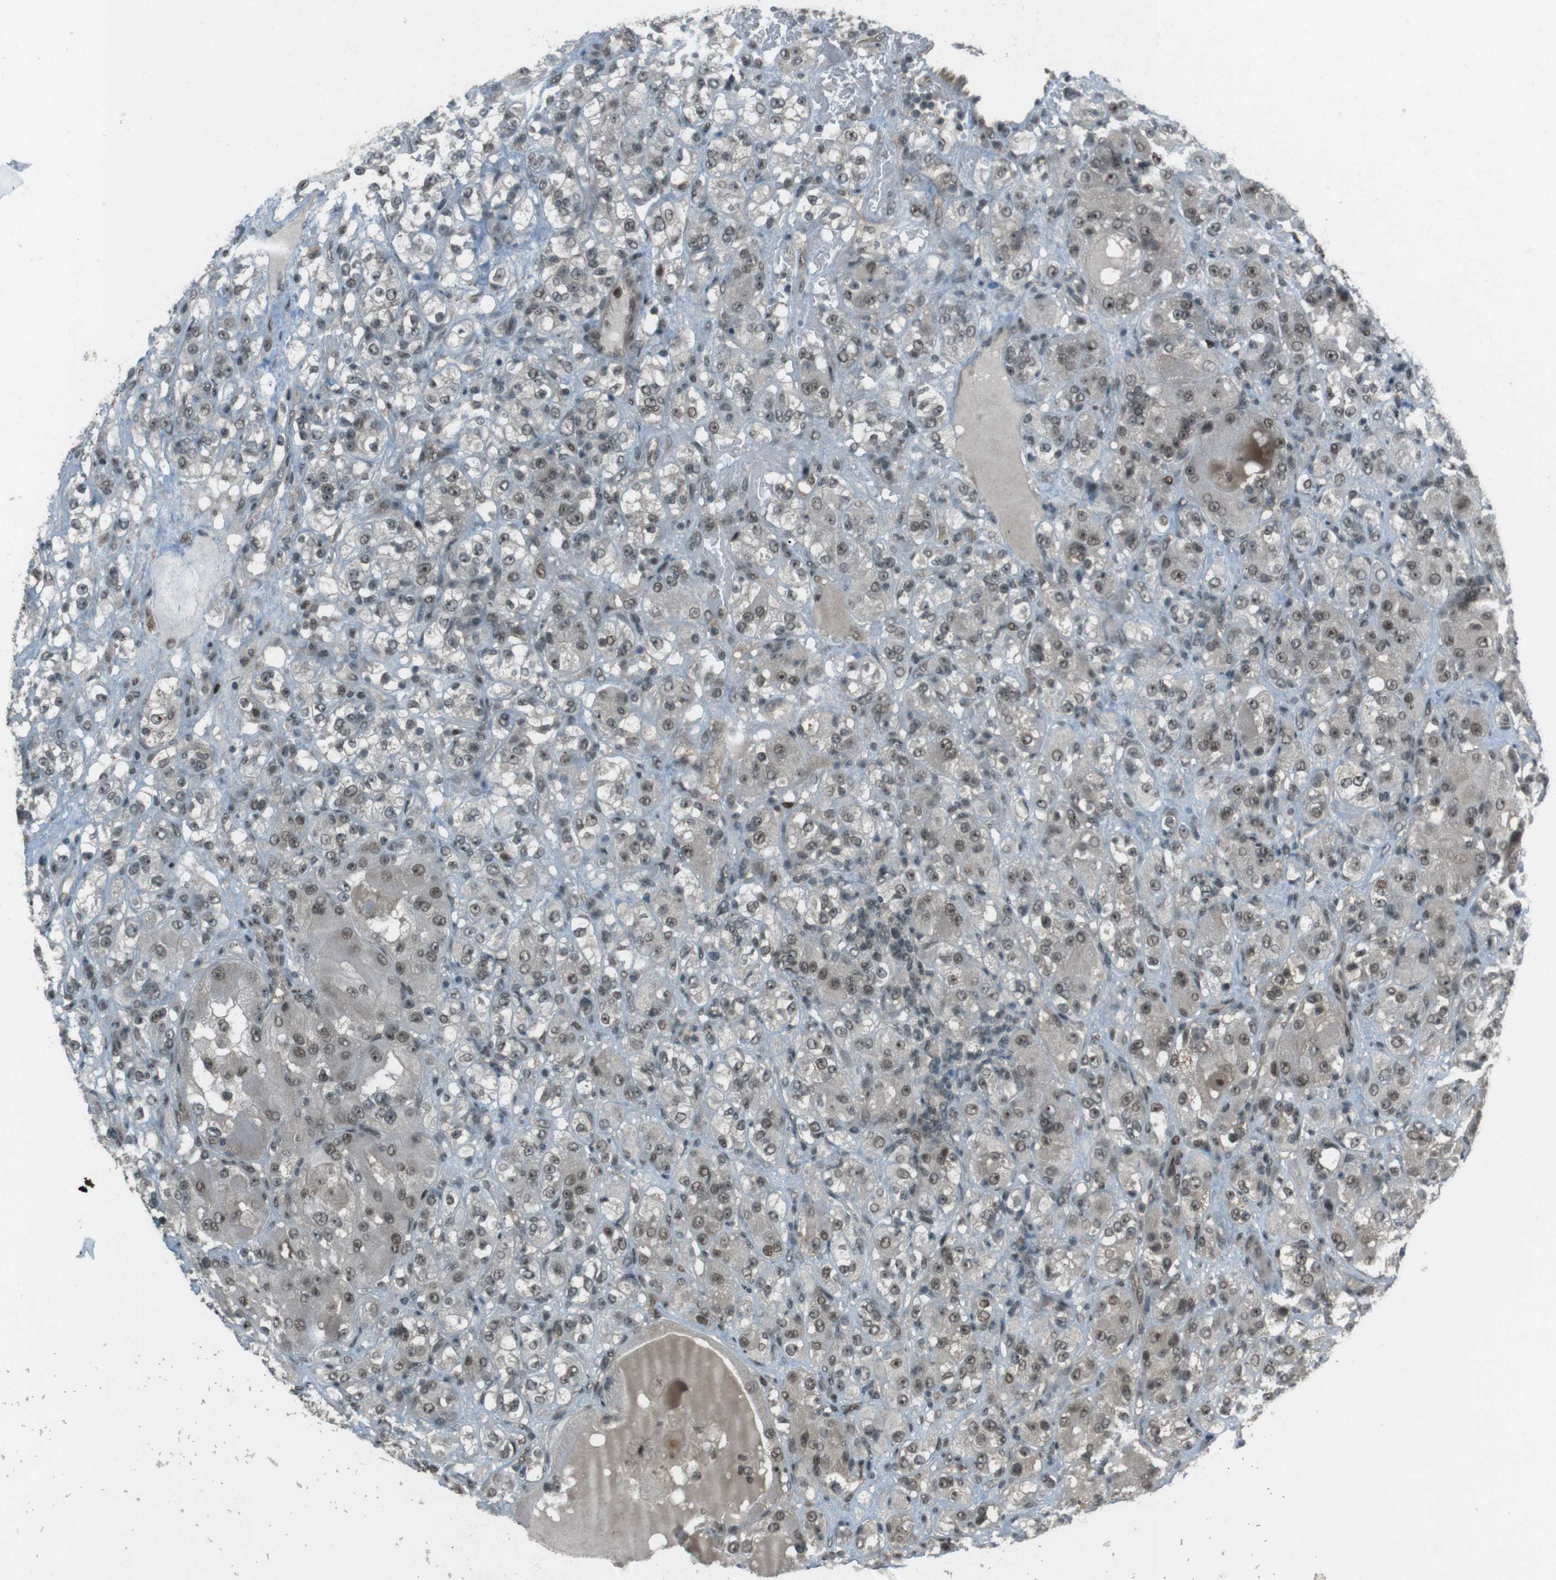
{"staining": {"intensity": "weak", "quantity": "<25%", "location": "cytoplasmic/membranous,nuclear"}, "tissue": "renal cancer", "cell_type": "Tumor cells", "image_type": "cancer", "snomed": [{"axis": "morphology", "description": "Normal tissue, NOS"}, {"axis": "morphology", "description": "Adenocarcinoma, NOS"}, {"axis": "topography", "description": "Kidney"}], "caption": "A high-resolution image shows immunohistochemistry (IHC) staining of renal cancer (adenocarcinoma), which displays no significant positivity in tumor cells. (Stains: DAB immunohistochemistry with hematoxylin counter stain, Microscopy: brightfield microscopy at high magnification).", "gene": "SLITRK5", "patient": {"sex": "male", "age": 61}}